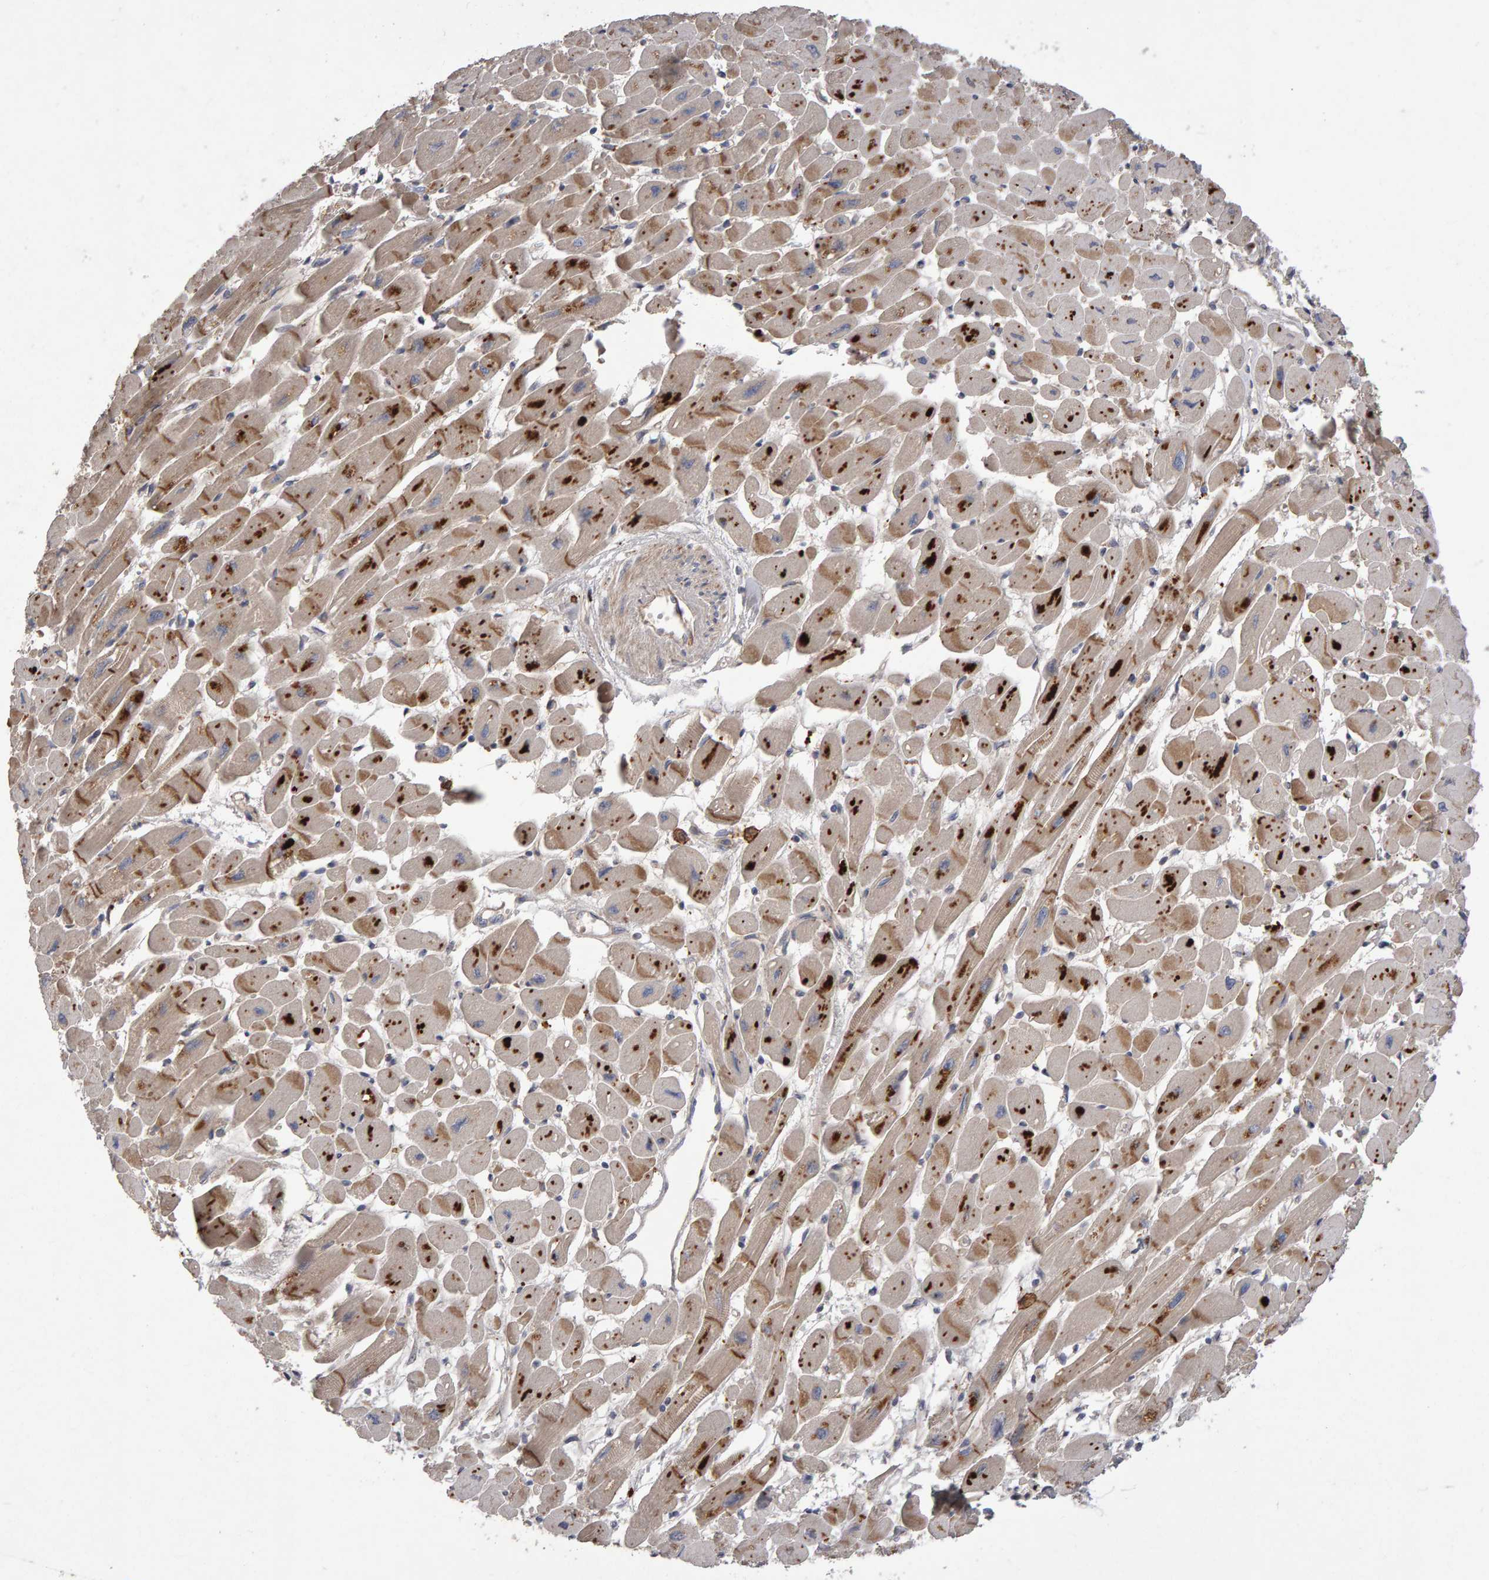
{"staining": {"intensity": "strong", "quantity": "25%-75%", "location": "cytoplasmic/membranous"}, "tissue": "heart muscle", "cell_type": "Cardiomyocytes", "image_type": "normal", "snomed": [{"axis": "morphology", "description": "Normal tissue, NOS"}, {"axis": "topography", "description": "Heart"}], "caption": "Protein staining by IHC displays strong cytoplasmic/membranous expression in approximately 25%-75% of cardiomyocytes in normal heart muscle.", "gene": "PGS1", "patient": {"sex": "female", "age": 54}}